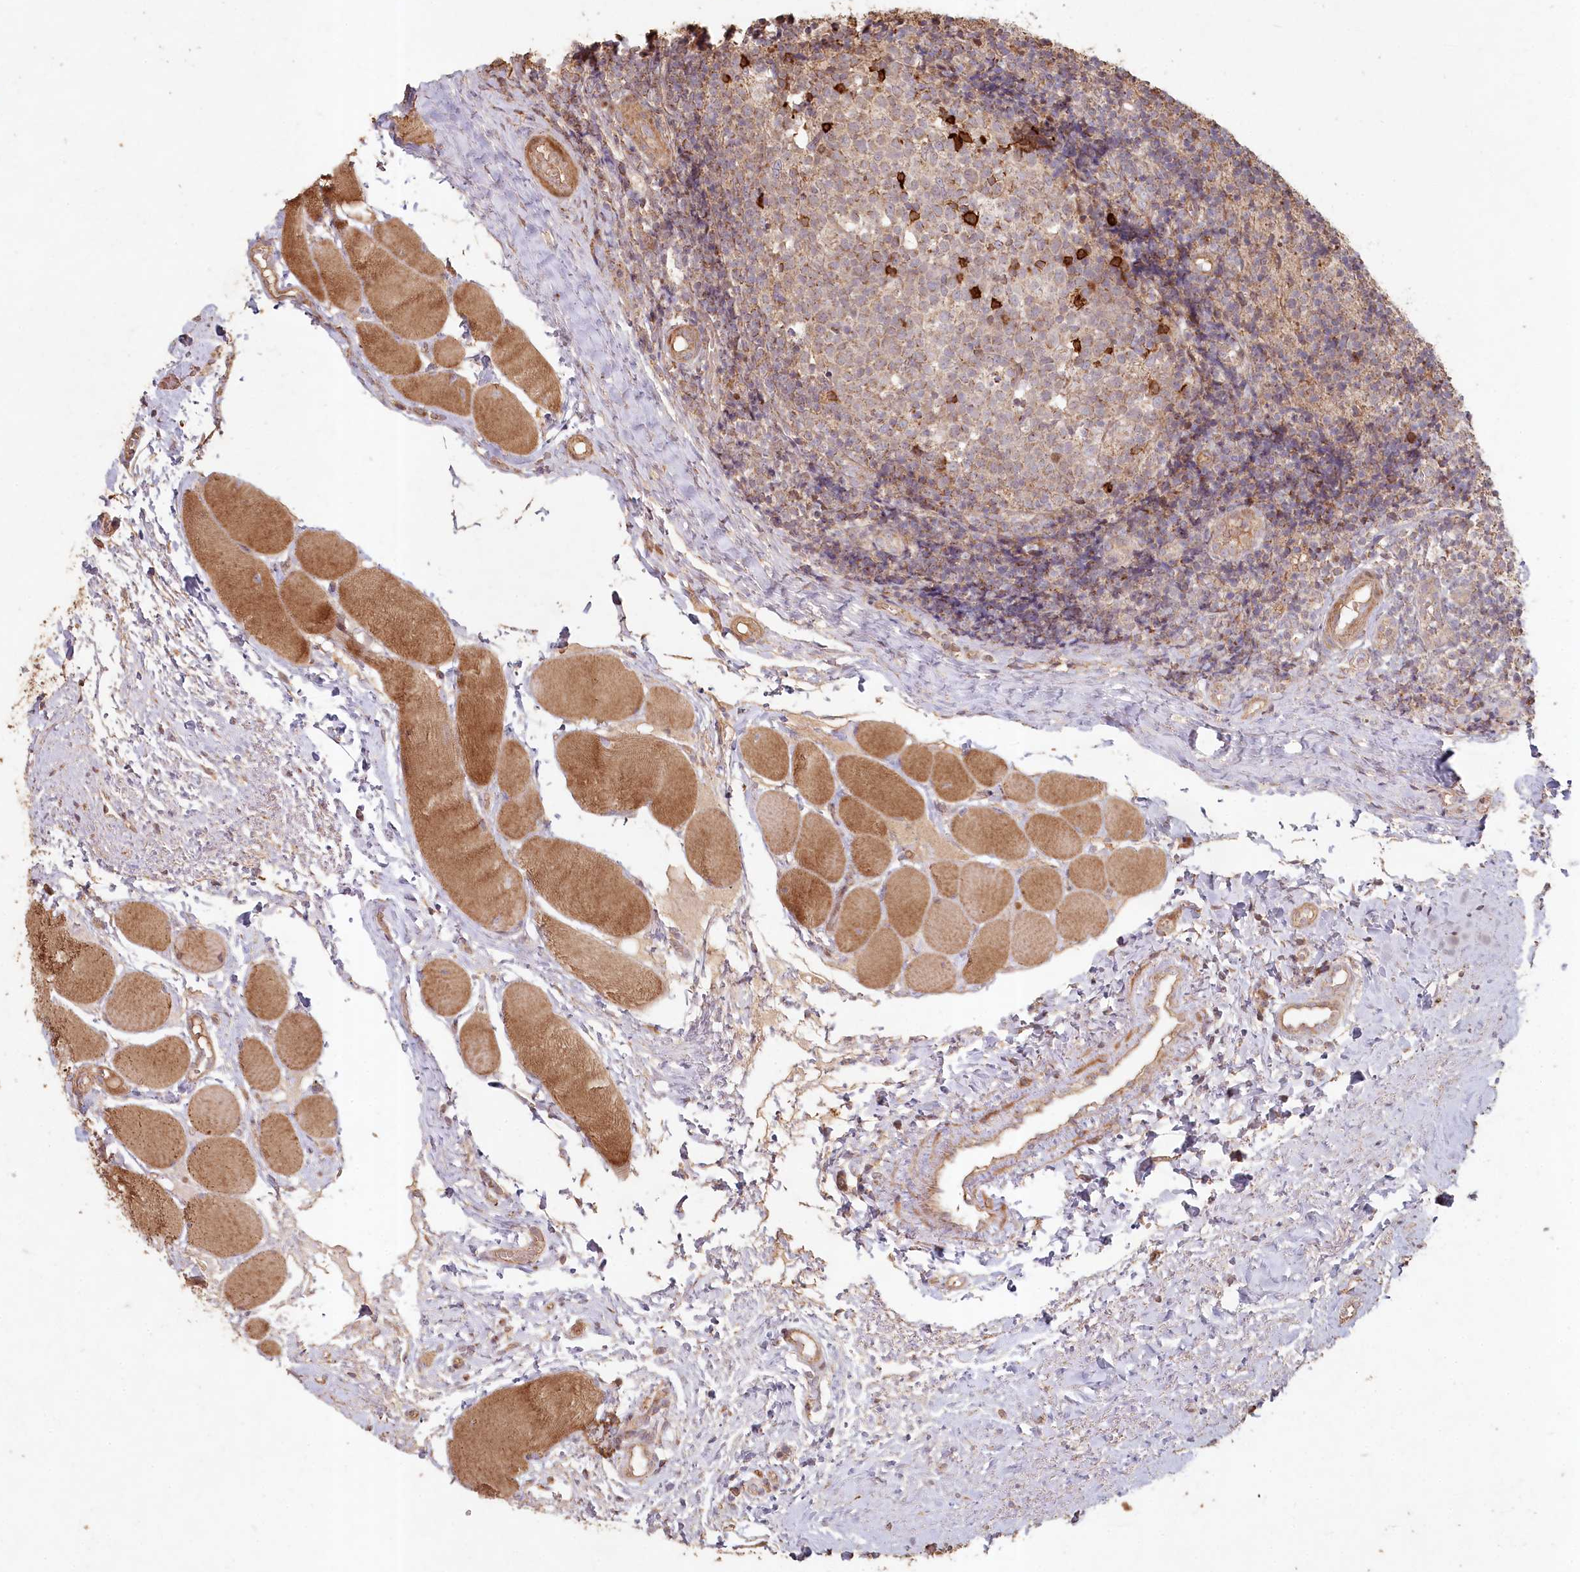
{"staining": {"intensity": "strong", "quantity": "<25%", "location": "cytoplasmic/membranous"}, "tissue": "tonsil", "cell_type": "Germinal center cells", "image_type": "normal", "snomed": [{"axis": "morphology", "description": "Normal tissue, NOS"}, {"axis": "topography", "description": "Tonsil"}], "caption": "Immunohistochemical staining of benign human tonsil exhibits strong cytoplasmic/membranous protein positivity in about <25% of germinal center cells.", "gene": "HAL", "patient": {"sex": "female", "age": 19}}